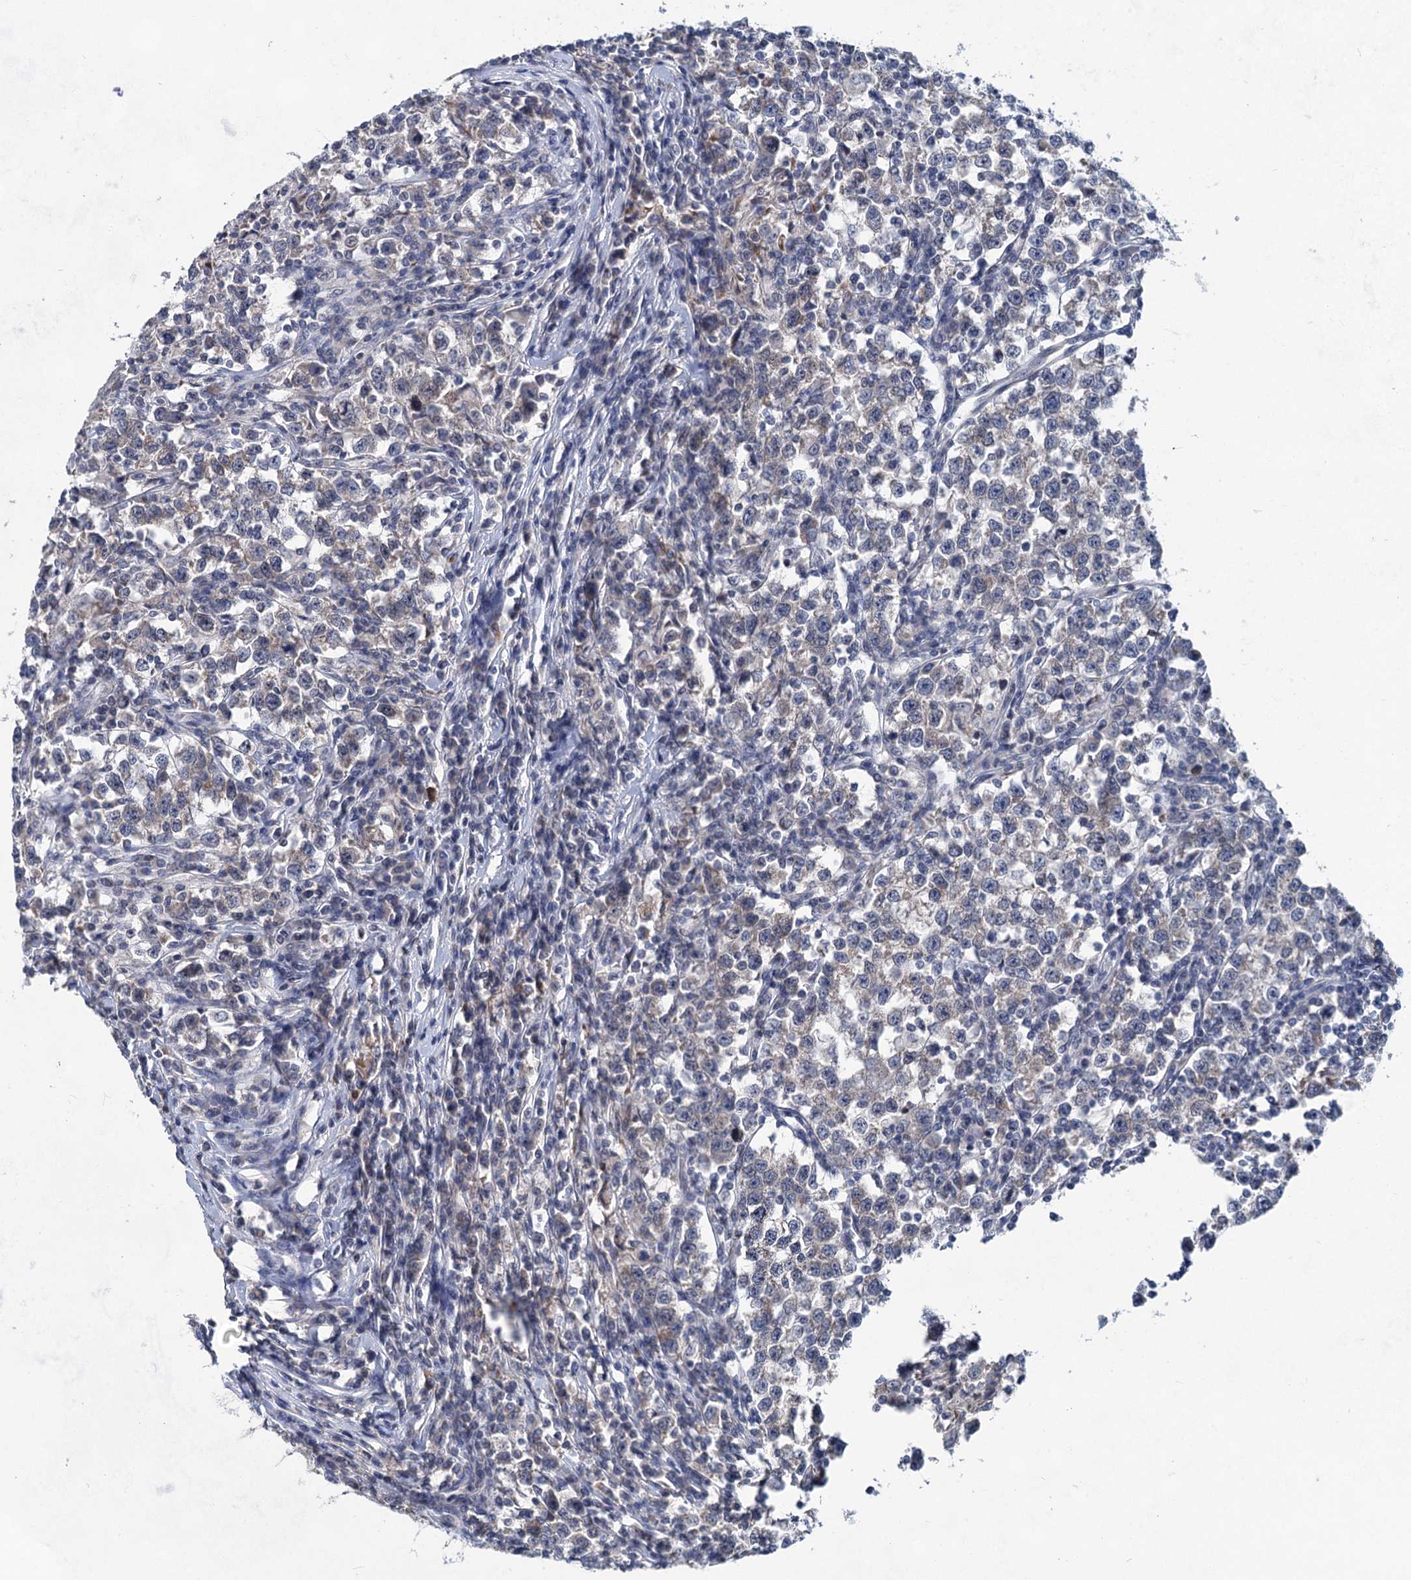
{"staining": {"intensity": "negative", "quantity": "none", "location": "none"}, "tissue": "testis cancer", "cell_type": "Tumor cells", "image_type": "cancer", "snomed": [{"axis": "morphology", "description": "Normal tissue, NOS"}, {"axis": "morphology", "description": "Seminoma, NOS"}, {"axis": "topography", "description": "Testis"}], "caption": "The IHC histopathology image has no significant positivity in tumor cells of testis cancer (seminoma) tissue. (IHC, brightfield microscopy, high magnification).", "gene": "TTC17", "patient": {"sex": "male", "age": 43}}